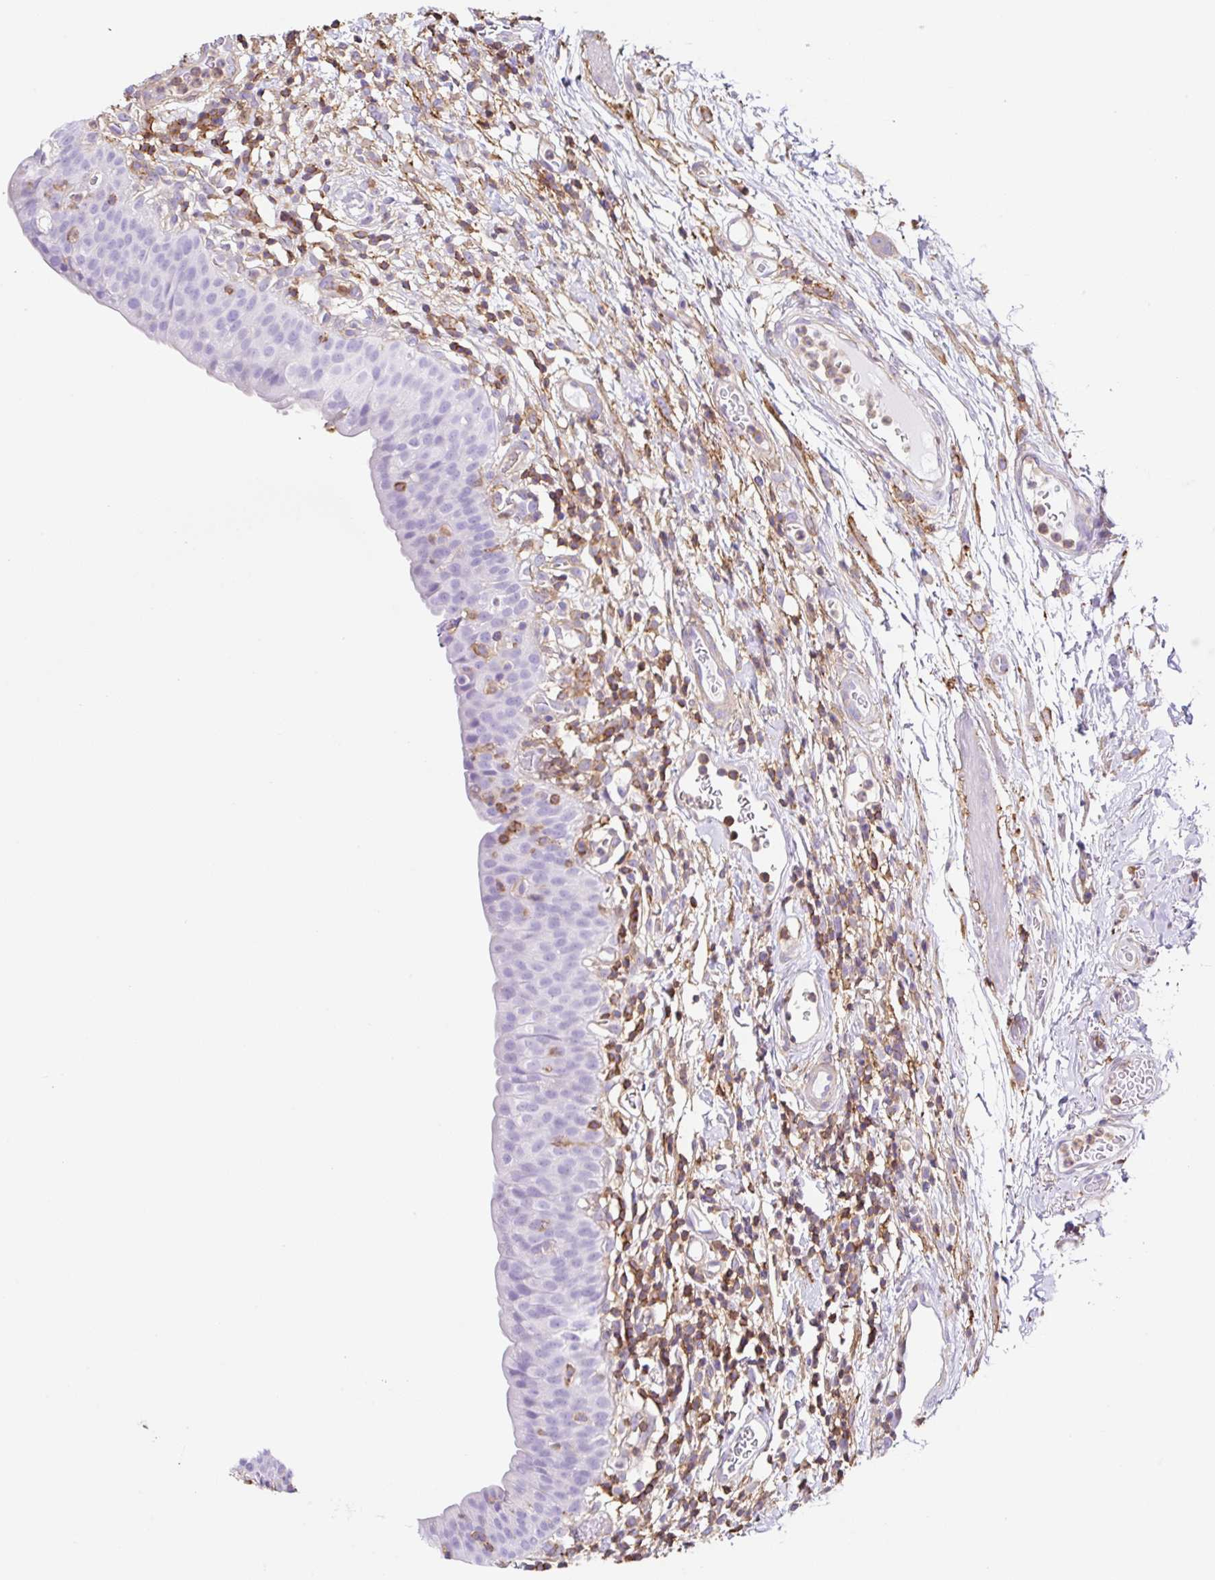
{"staining": {"intensity": "negative", "quantity": "none", "location": "none"}, "tissue": "urinary bladder", "cell_type": "Urothelial cells", "image_type": "normal", "snomed": [{"axis": "morphology", "description": "Normal tissue, NOS"}, {"axis": "morphology", "description": "Inflammation, NOS"}, {"axis": "topography", "description": "Urinary bladder"}], "caption": "Immunohistochemistry (IHC) micrograph of benign urinary bladder: human urinary bladder stained with DAB exhibits no significant protein positivity in urothelial cells. (DAB immunohistochemistry (IHC), high magnification).", "gene": "MTTP", "patient": {"sex": "male", "age": 57}}